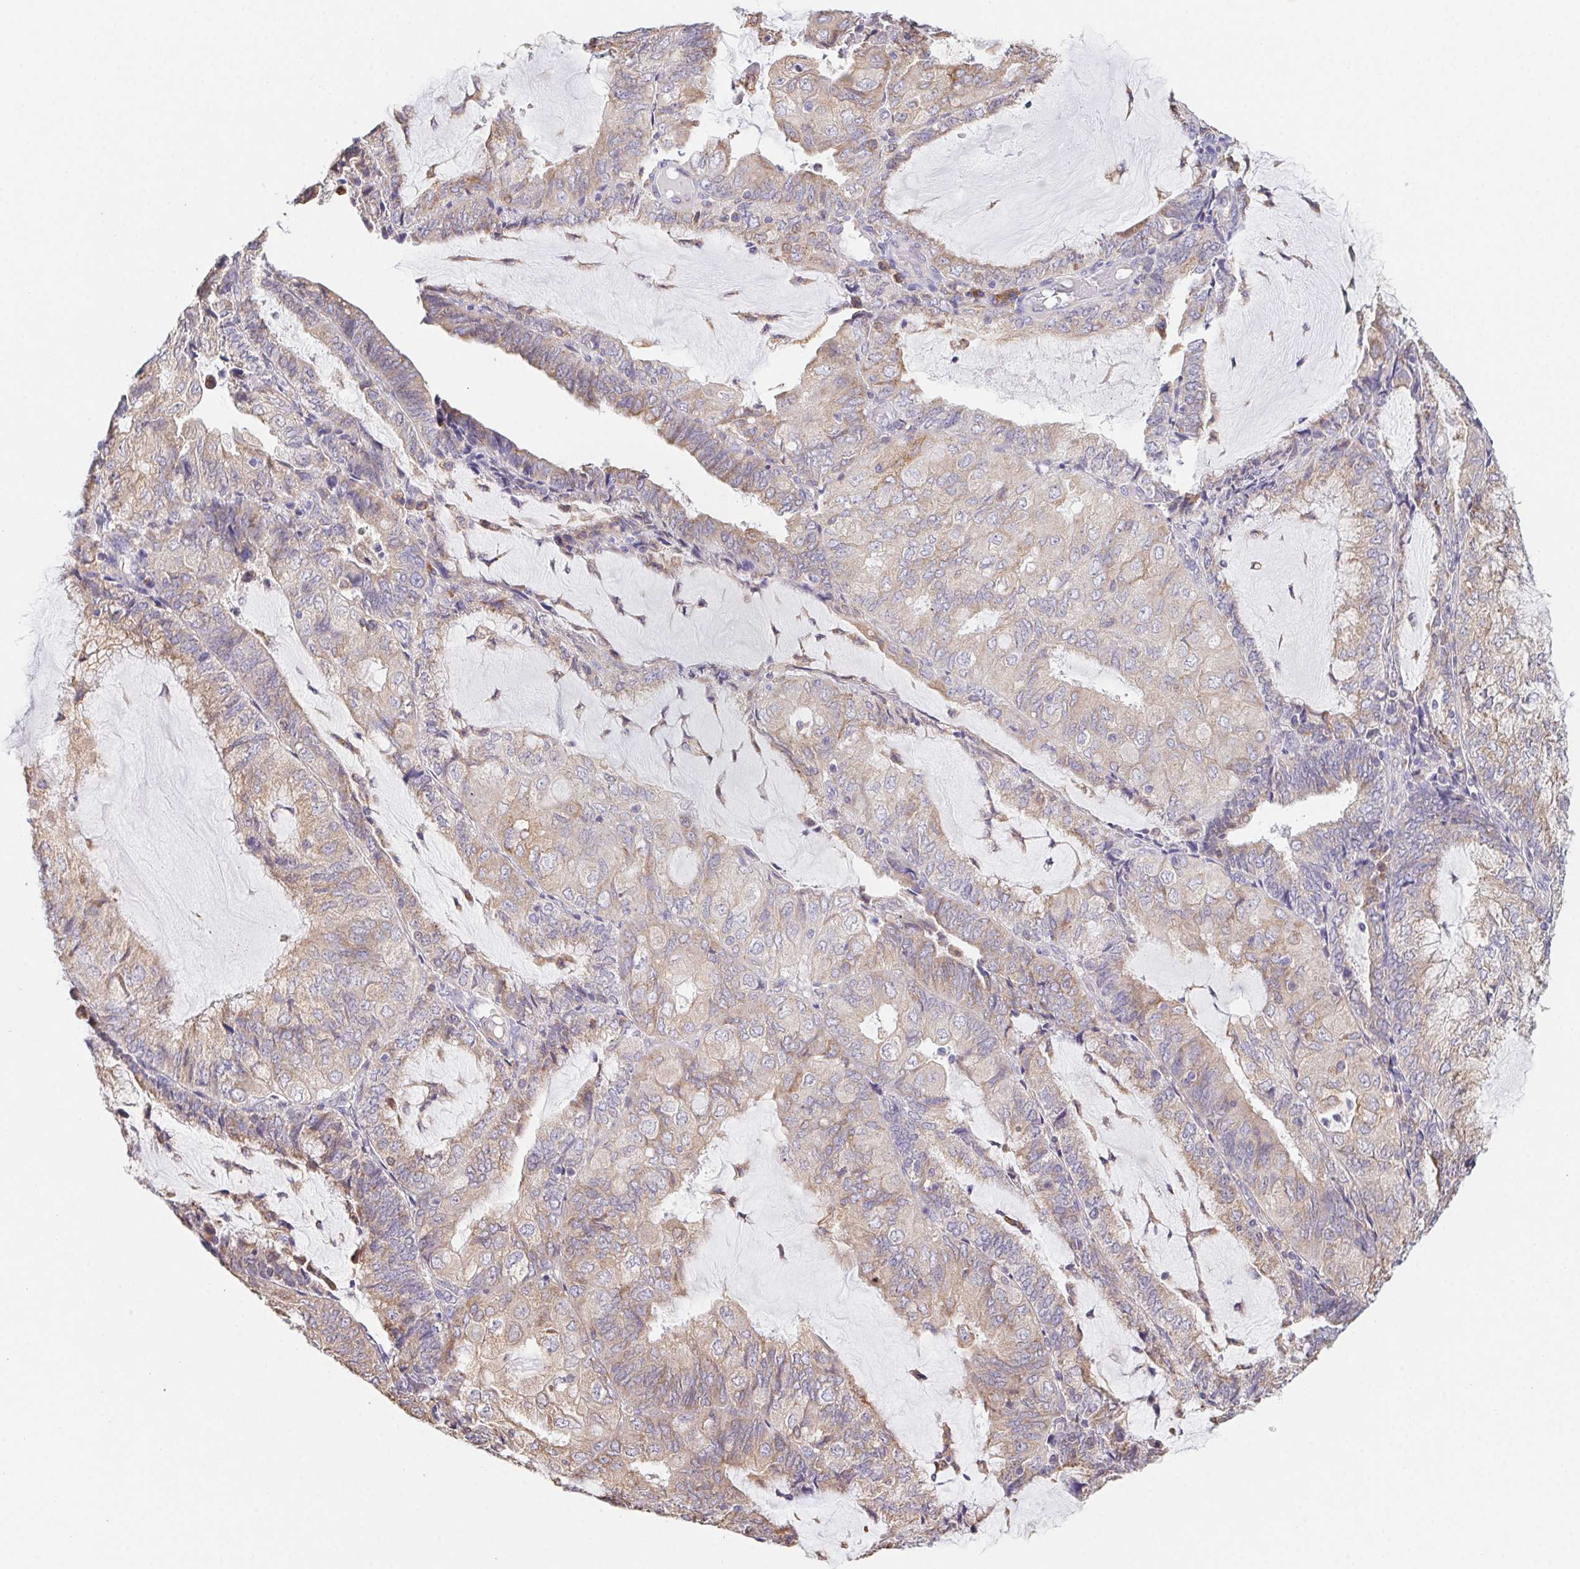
{"staining": {"intensity": "weak", "quantity": "25%-75%", "location": "cytoplasmic/membranous"}, "tissue": "endometrial cancer", "cell_type": "Tumor cells", "image_type": "cancer", "snomed": [{"axis": "morphology", "description": "Adenocarcinoma, NOS"}, {"axis": "topography", "description": "Endometrium"}], "caption": "Endometrial cancer (adenocarcinoma) stained with a protein marker demonstrates weak staining in tumor cells.", "gene": "ADAM8", "patient": {"sex": "female", "age": 81}}